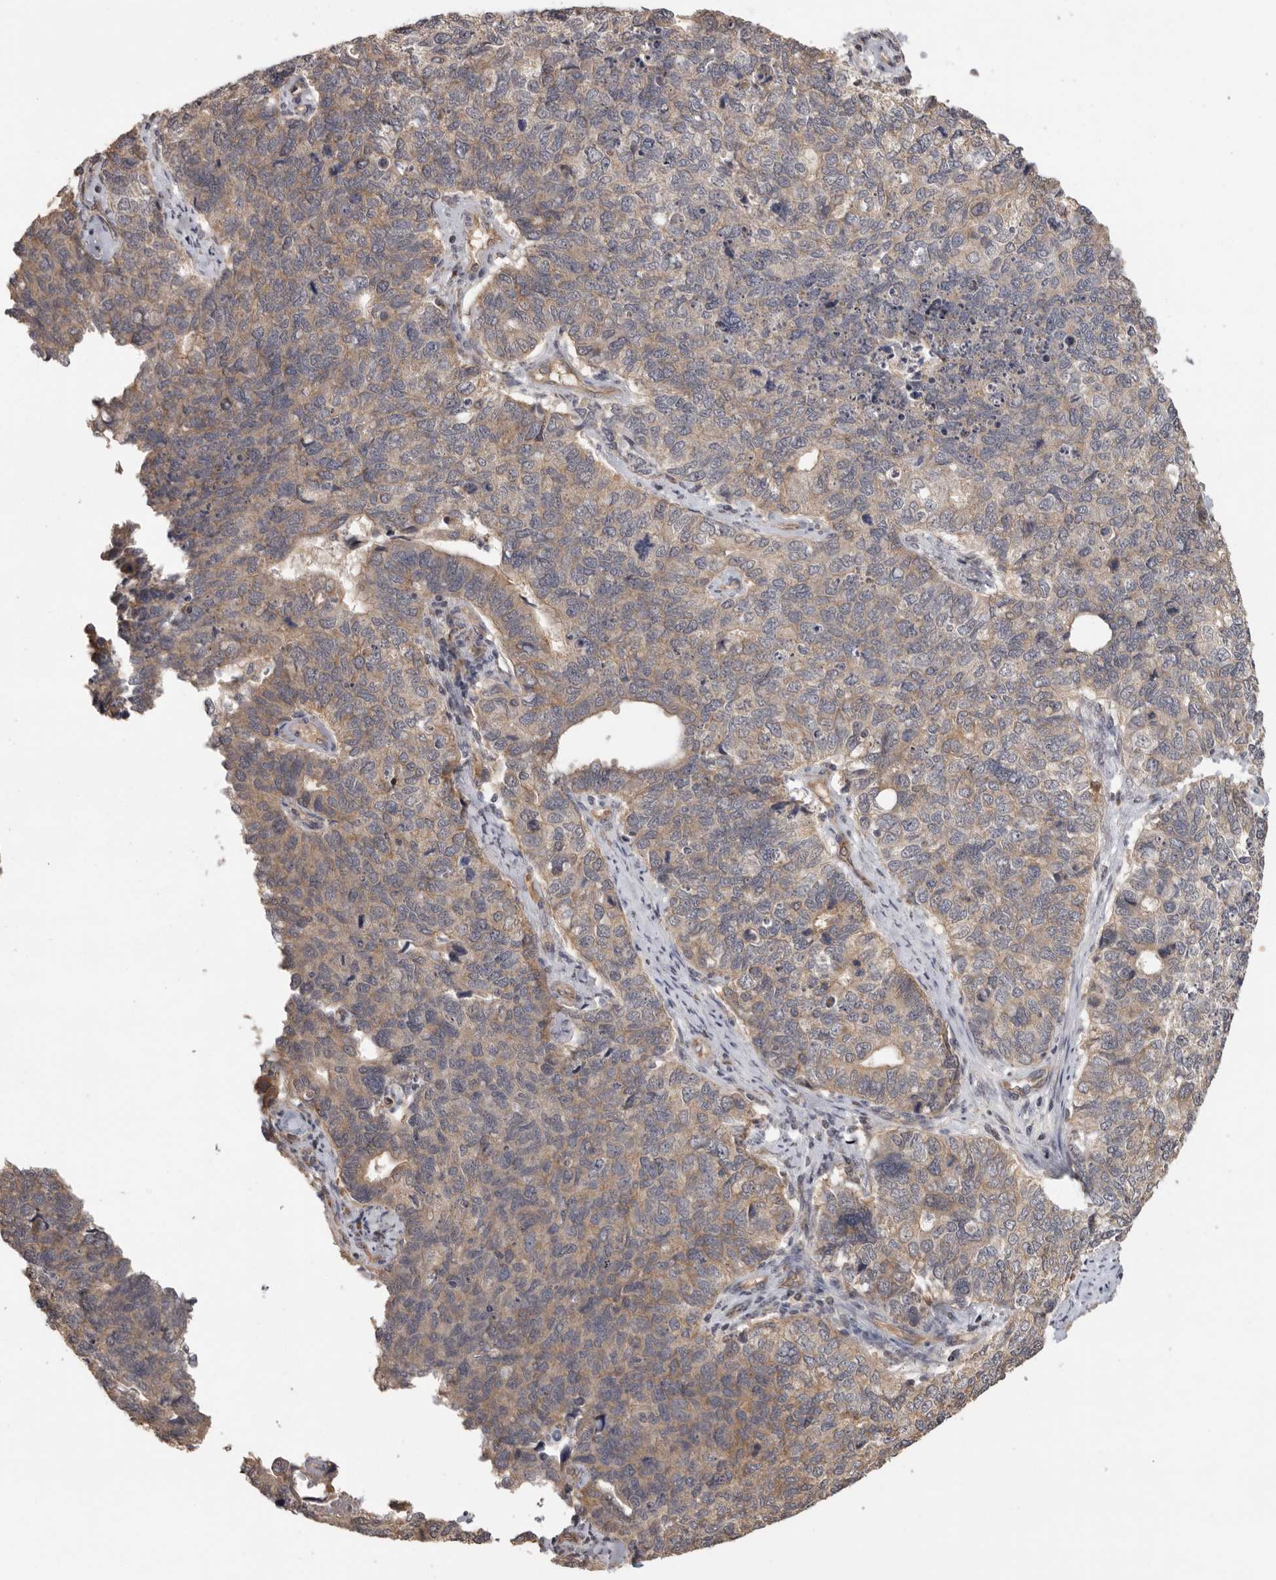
{"staining": {"intensity": "weak", "quantity": "25%-75%", "location": "cytoplasmic/membranous"}, "tissue": "cervical cancer", "cell_type": "Tumor cells", "image_type": "cancer", "snomed": [{"axis": "morphology", "description": "Squamous cell carcinoma, NOS"}, {"axis": "topography", "description": "Cervix"}], "caption": "Cervical cancer was stained to show a protein in brown. There is low levels of weak cytoplasmic/membranous expression in approximately 25%-75% of tumor cells.", "gene": "BAIAP2", "patient": {"sex": "female", "age": 63}}